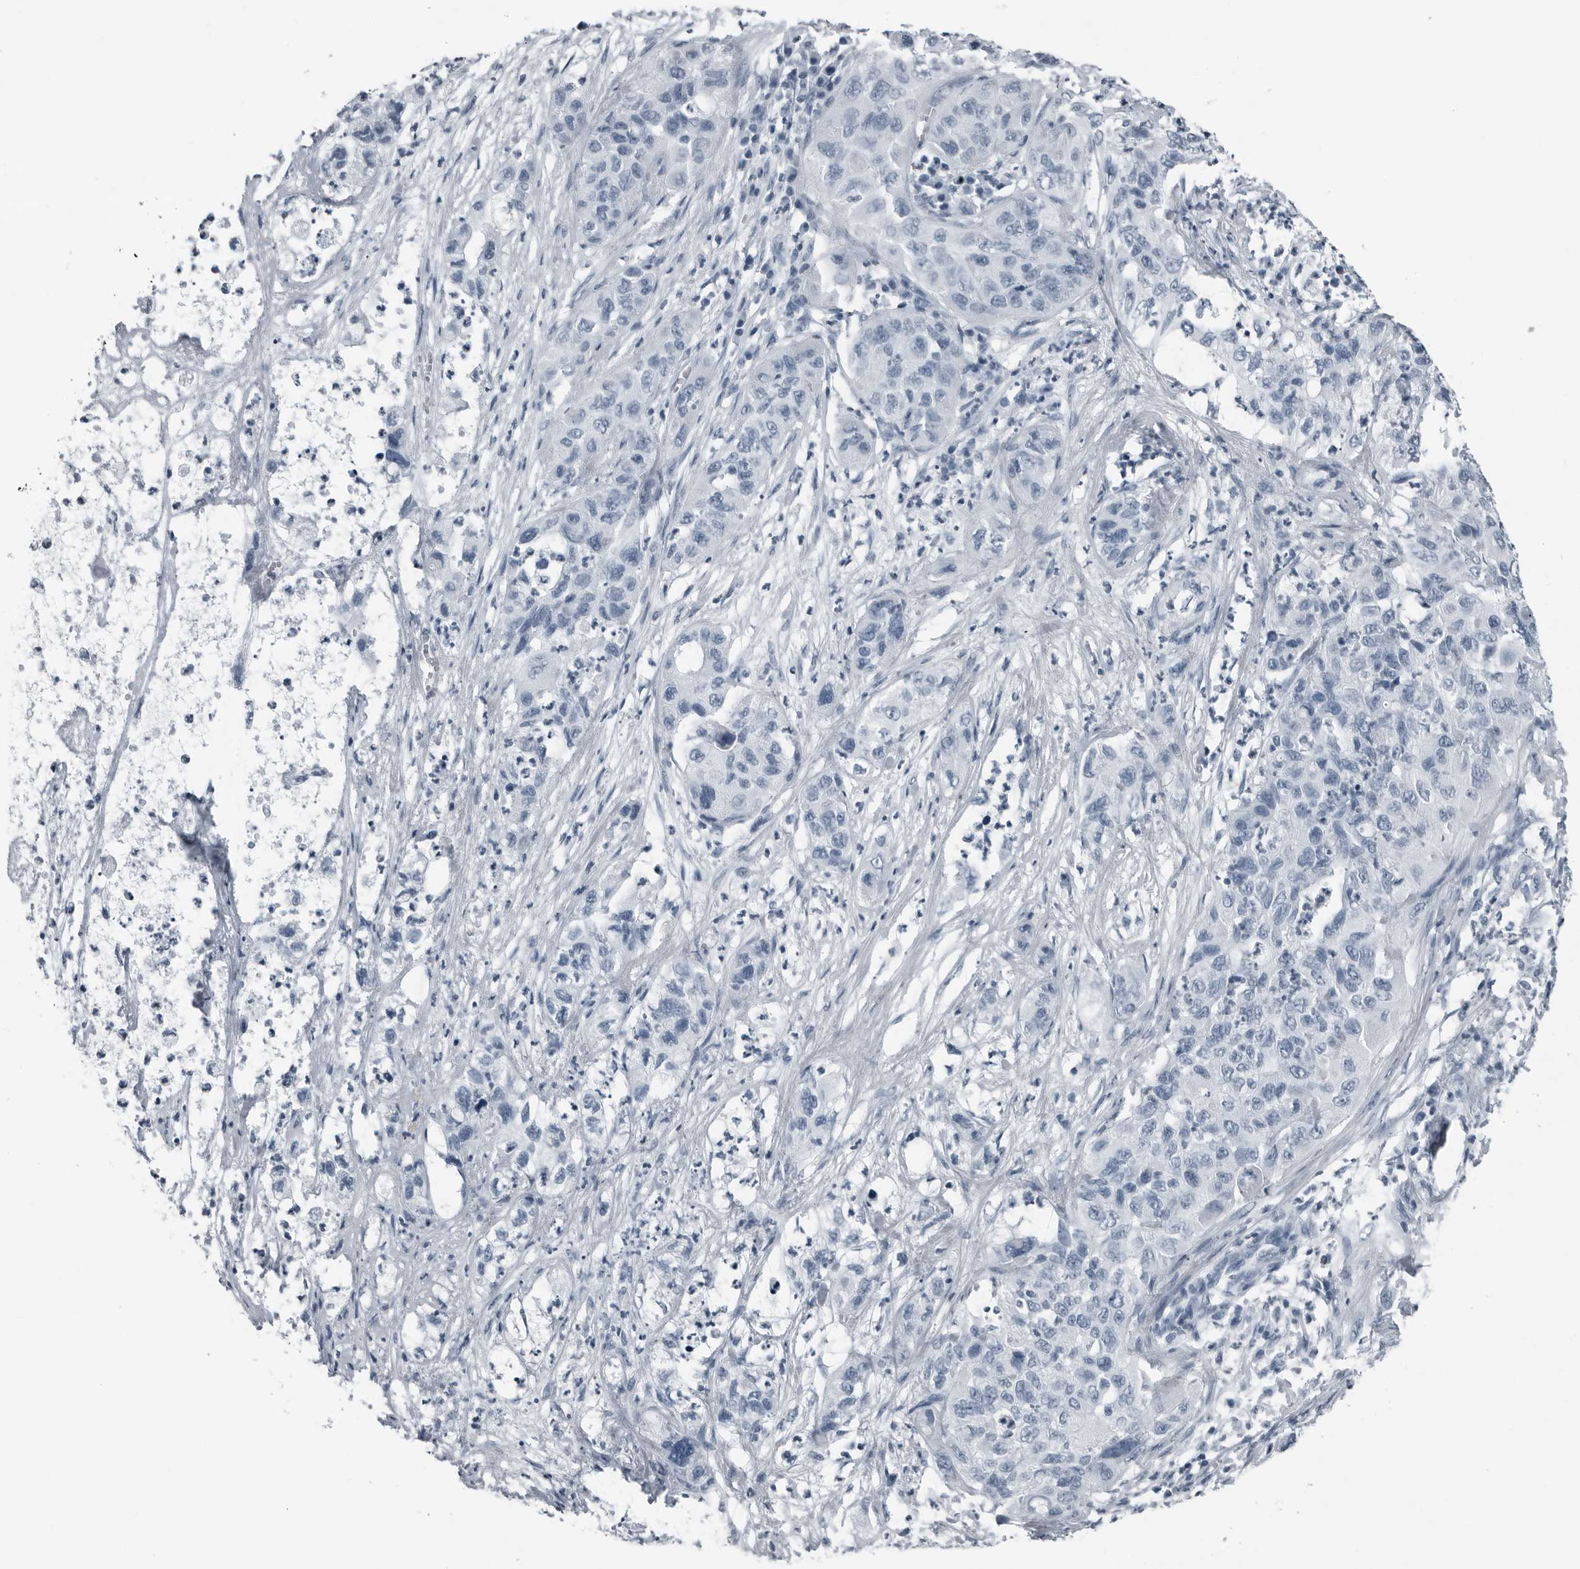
{"staining": {"intensity": "negative", "quantity": "none", "location": "none"}, "tissue": "pancreatic cancer", "cell_type": "Tumor cells", "image_type": "cancer", "snomed": [{"axis": "morphology", "description": "Adenocarcinoma, NOS"}, {"axis": "topography", "description": "Pancreas"}], "caption": "Protein analysis of pancreatic adenocarcinoma displays no significant expression in tumor cells. (Stains: DAB (3,3'-diaminobenzidine) immunohistochemistry with hematoxylin counter stain, Microscopy: brightfield microscopy at high magnification).", "gene": "PRSS1", "patient": {"sex": "female", "age": 78}}